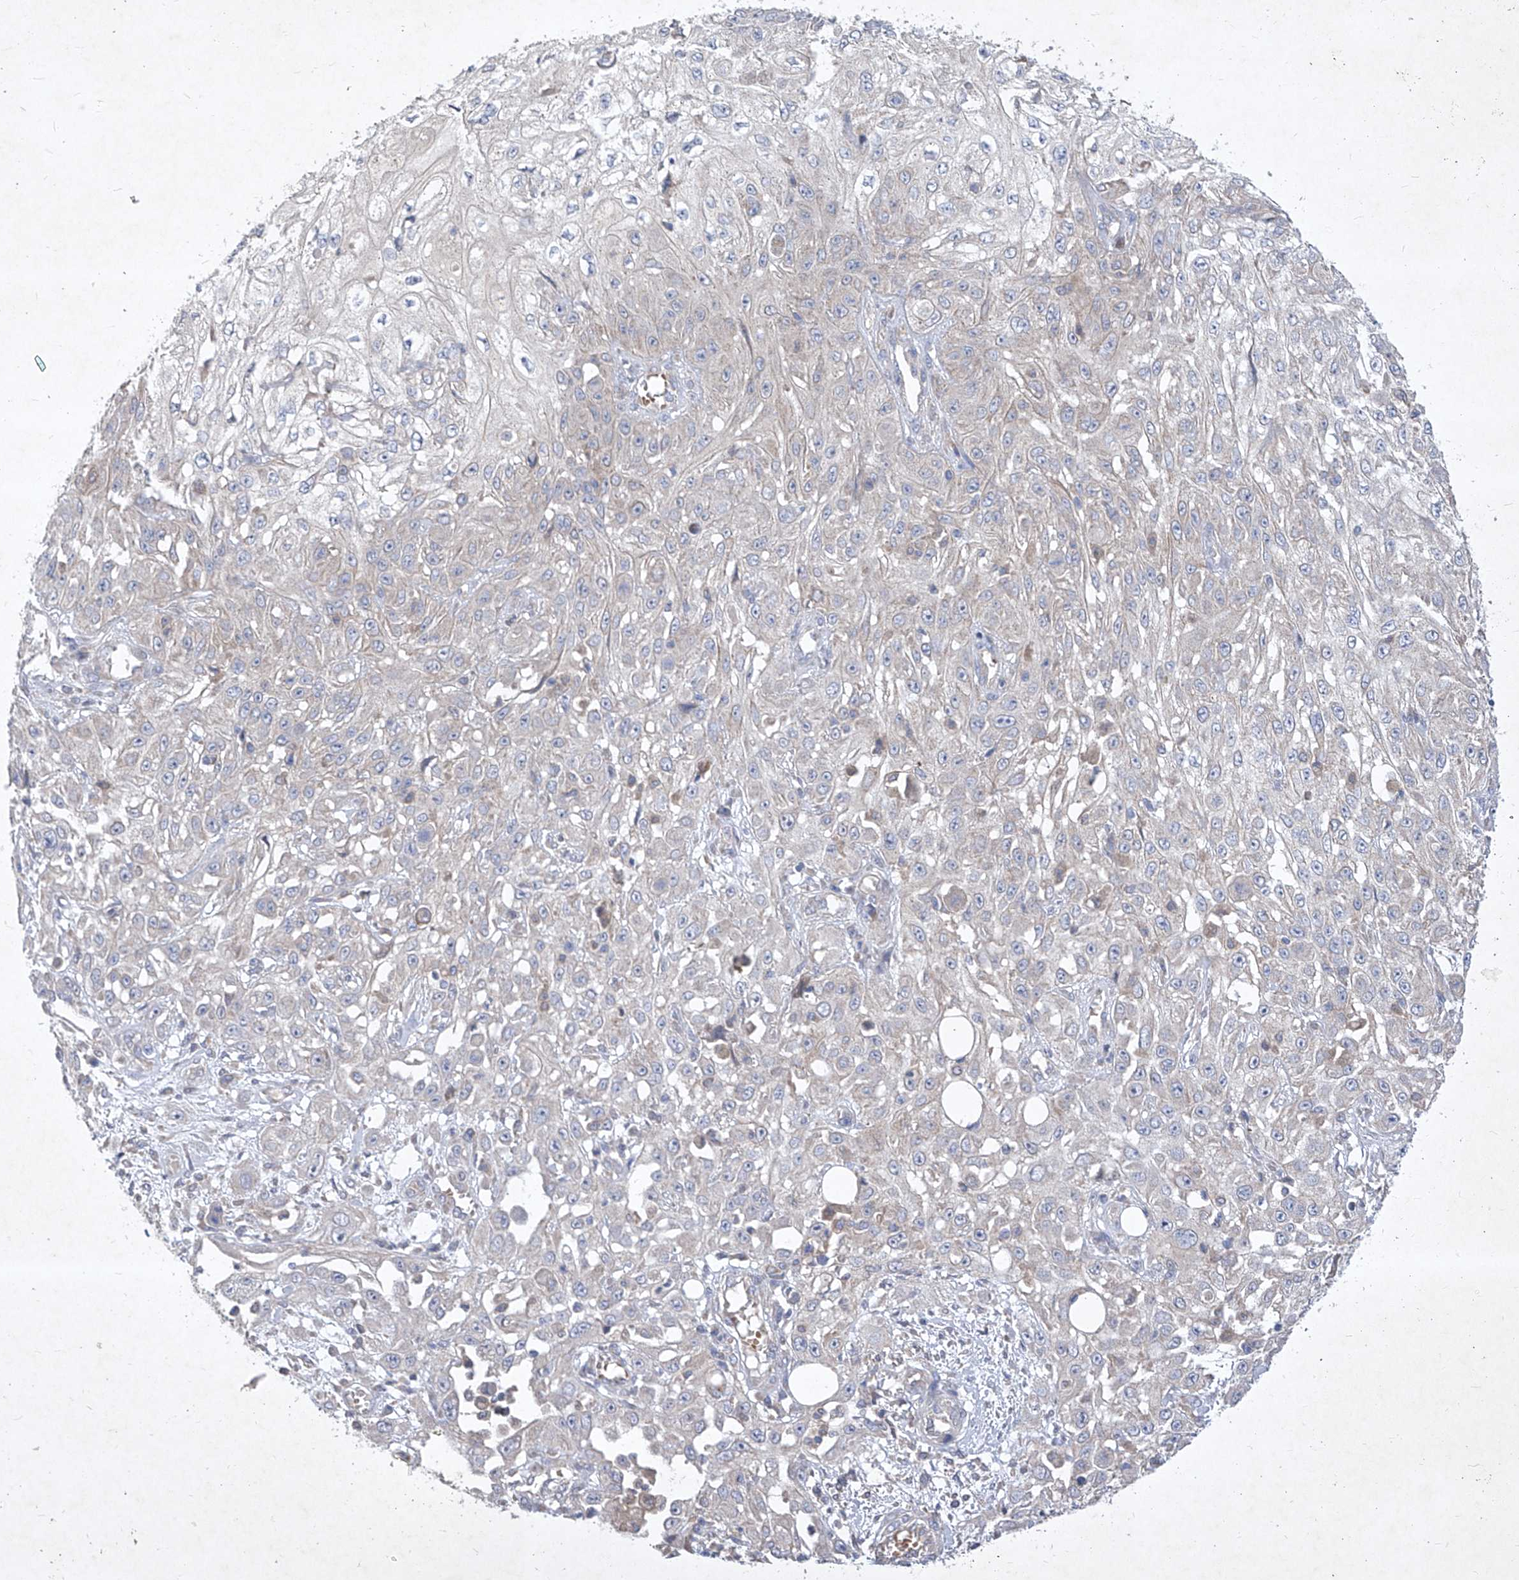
{"staining": {"intensity": "negative", "quantity": "none", "location": "none"}, "tissue": "skin cancer", "cell_type": "Tumor cells", "image_type": "cancer", "snomed": [{"axis": "morphology", "description": "Squamous cell carcinoma, NOS"}, {"axis": "morphology", "description": "Squamous cell carcinoma, metastatic, NOS"}, {"axis": "topography", "description": "Skin"}, {"axis": "topography", "description": "Lymph node"}], "caption": "This is an immunohistochemistry histopathology image of skin cancer. There is no staining in tumor cells.", "gene": "COQ3", "patient": {"sex": "male", "age": 75}}